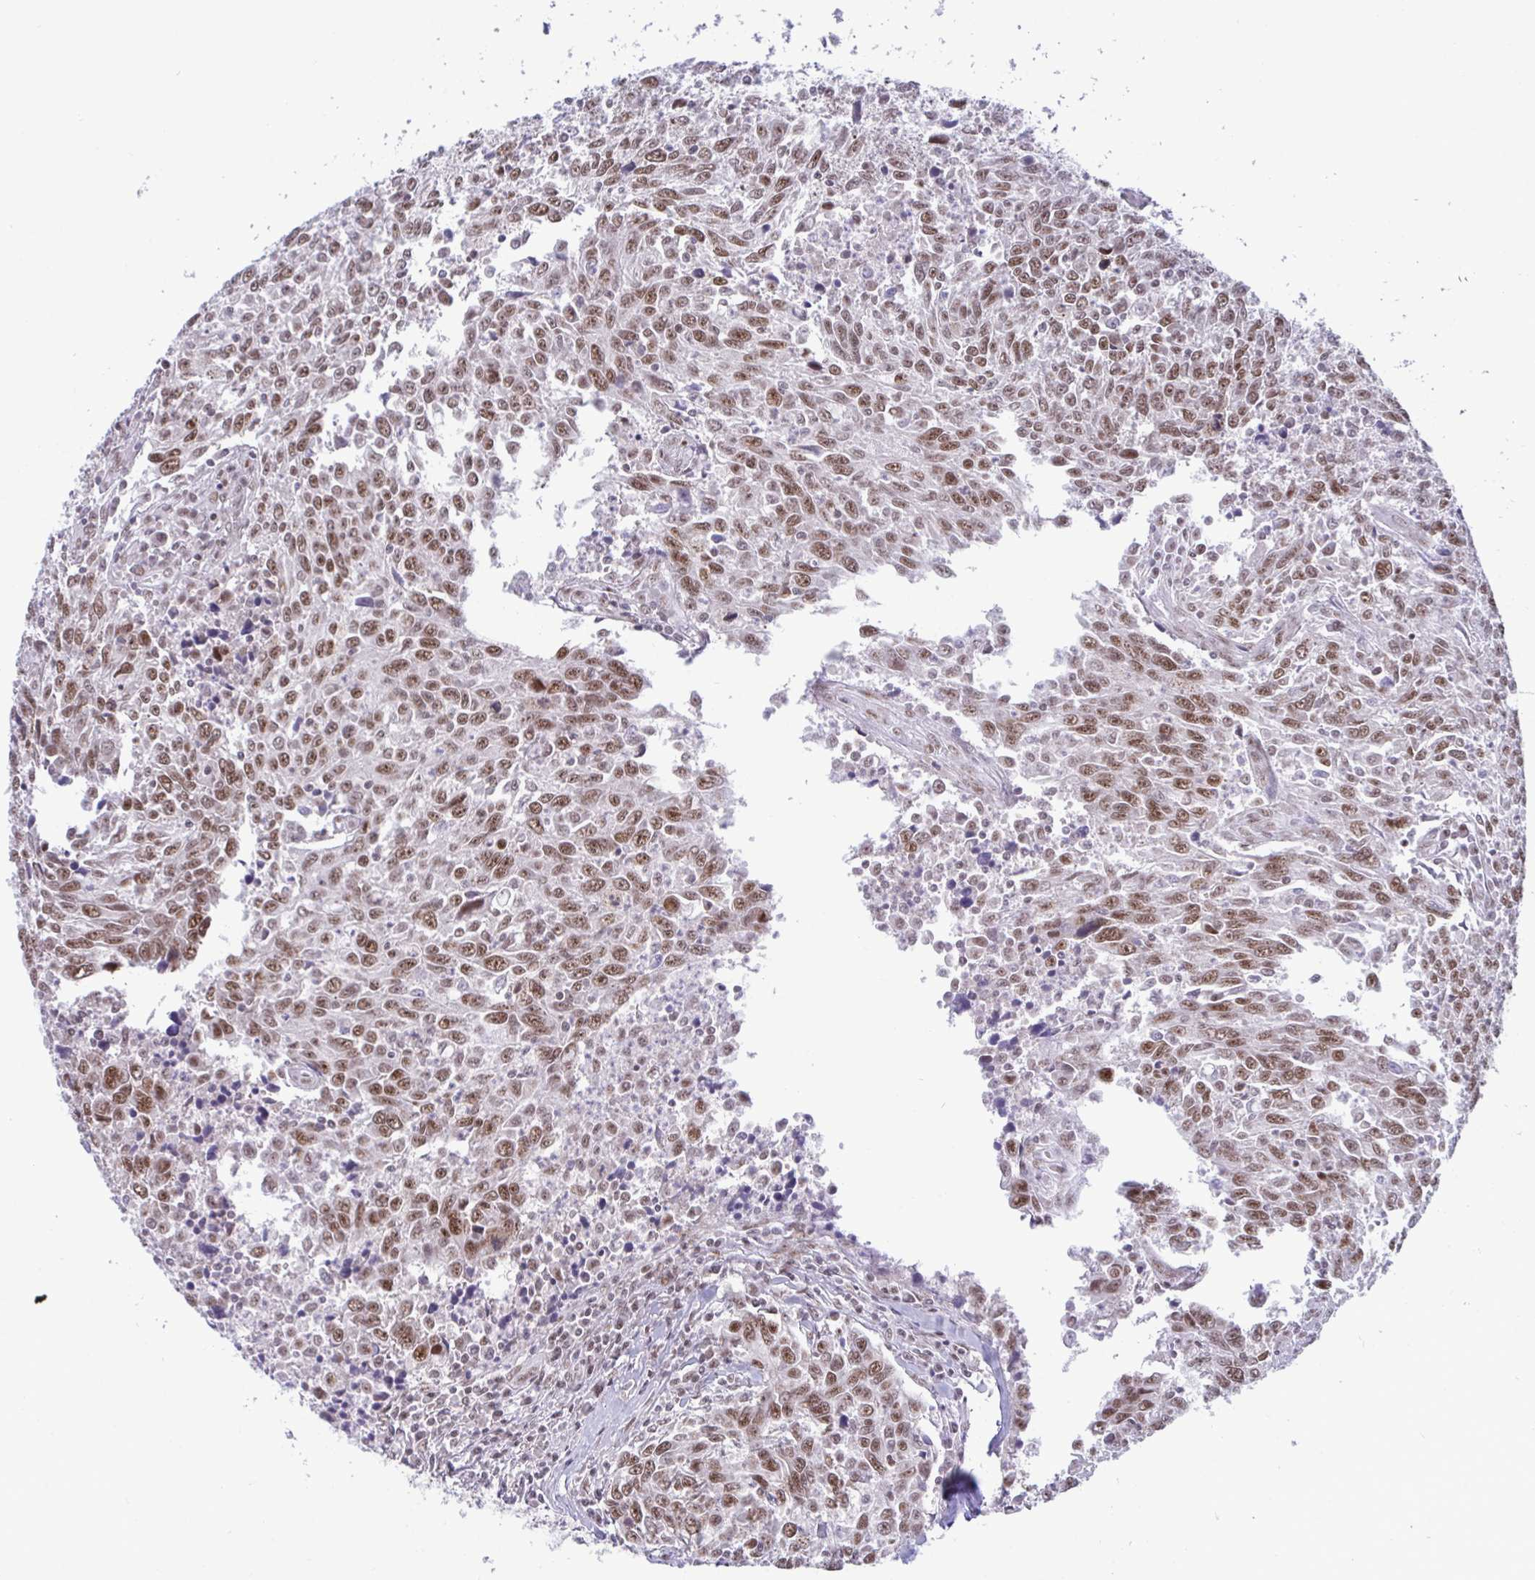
{"staining": {"intensity": "moderate", "quantity": ">75%", "location": "nuclear"}, "tissue": "breast cancer", "cell_type": "Tumor cells", "image_type": "cancer", "snomed": [{"axis": "morphology", "description": "Duct carcinoma"}, {"axis": "topography", "description": "Breast"}], "caption": "A histopathology image showing moderate nuclear staining in approximately >75% of tumor cells in invasive ductal carcinoma (breast), as visualized by brown immunohistochemical staining.", "gene": "WBP11", "patient": {"sex": "female", "age": 50}}